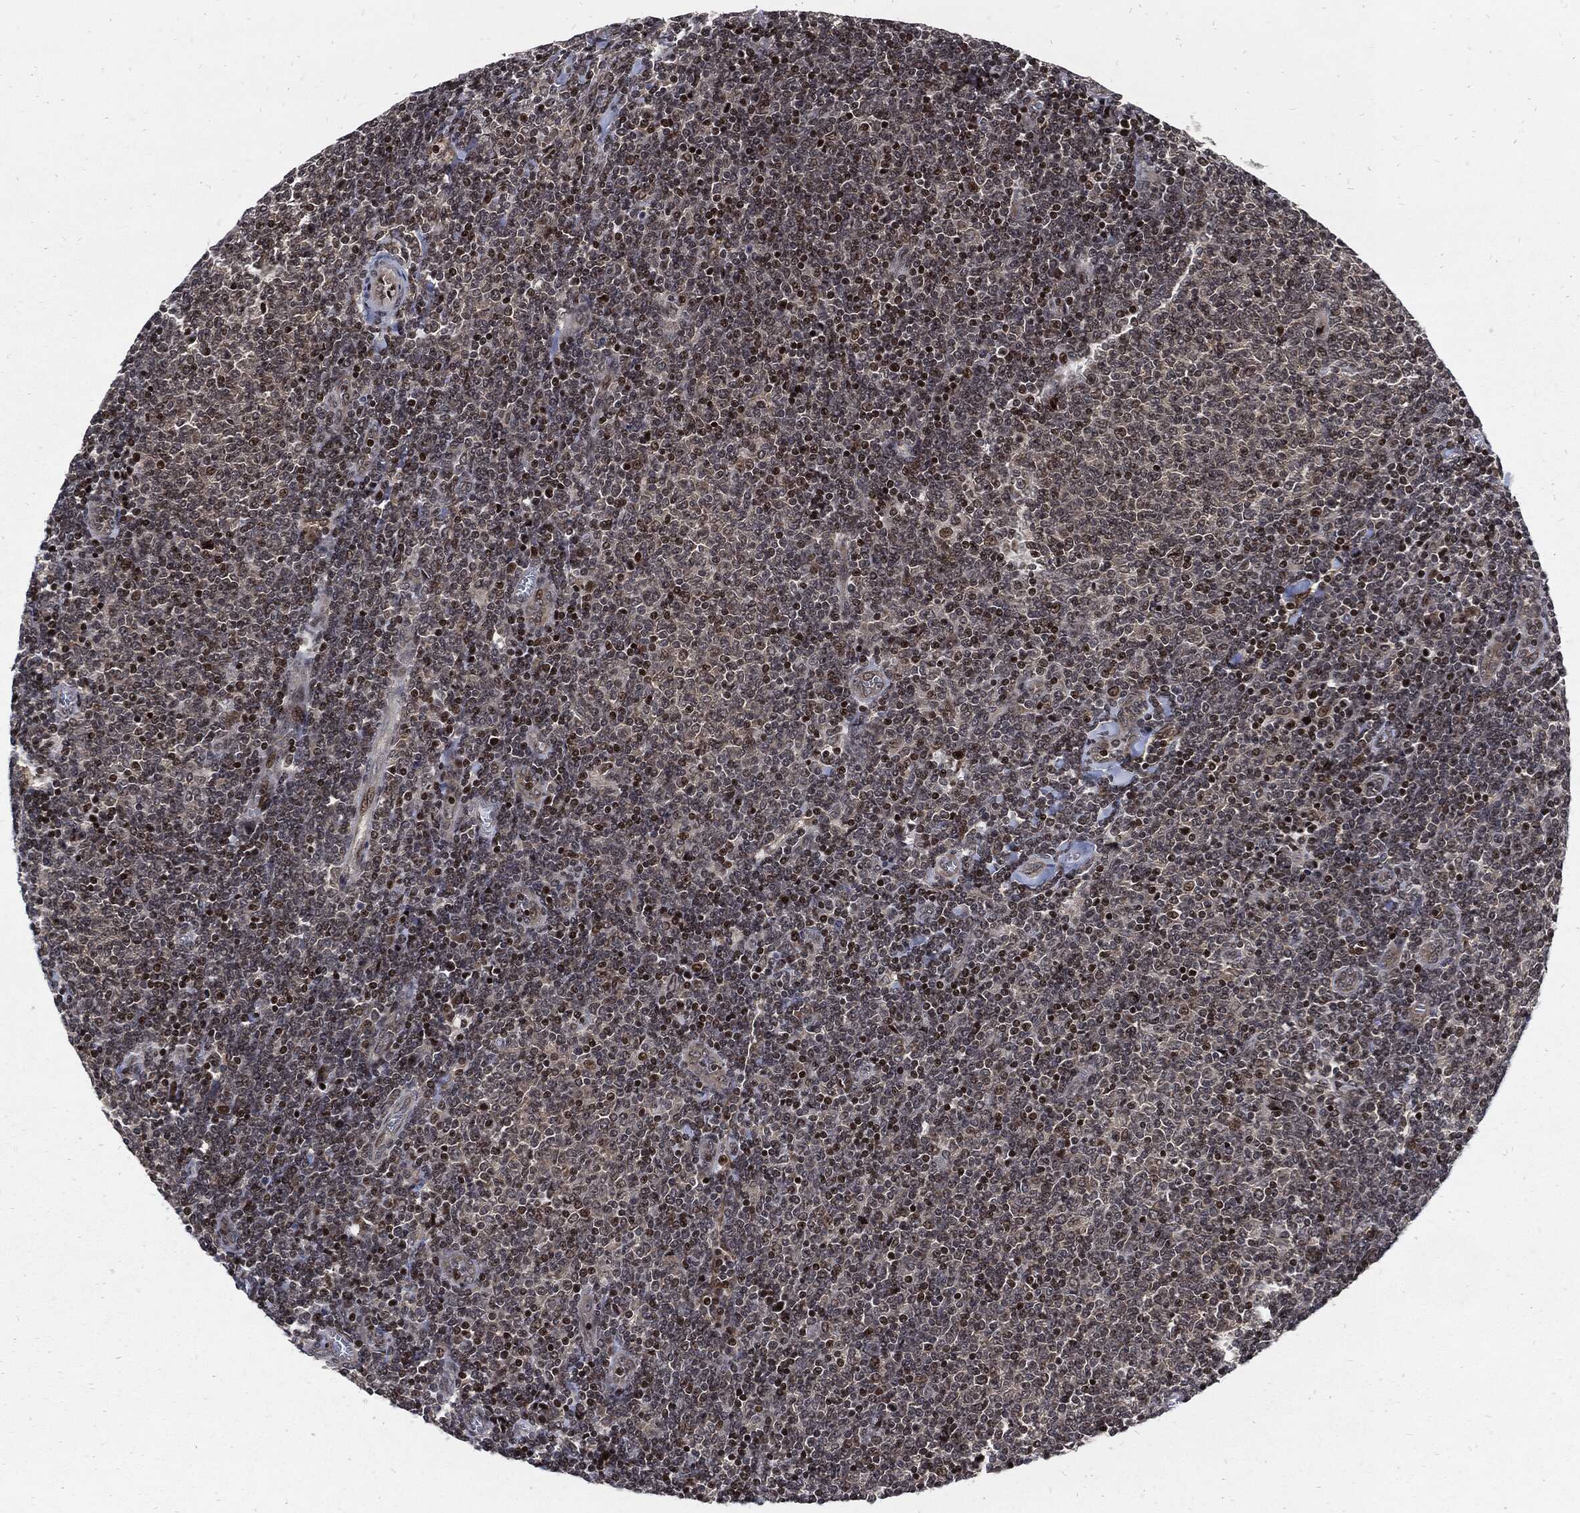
{"staining": {"intensity": "moderate", "quantity": "<25%", "location": "nuclear"}, "tissue": "lymphoma", "cell_type": "Tumor cells", "image_type": "cancer", "snomed": [{"axis": "morphology", "description": "Malignant lymphoma, non-Hodgkin's type, Low grade"}, {"axis": "topography", "description": "Lymph node"}], "caption": "The photomicrograph demonstrates a brown stain indicating the presence of a protein in the nuclear of tumor cells in malignant lymphoma, non-Hodgkin's type (low-grade).", "gene": "ZNF775", "patient": {"sex": "male", "age": 52}}